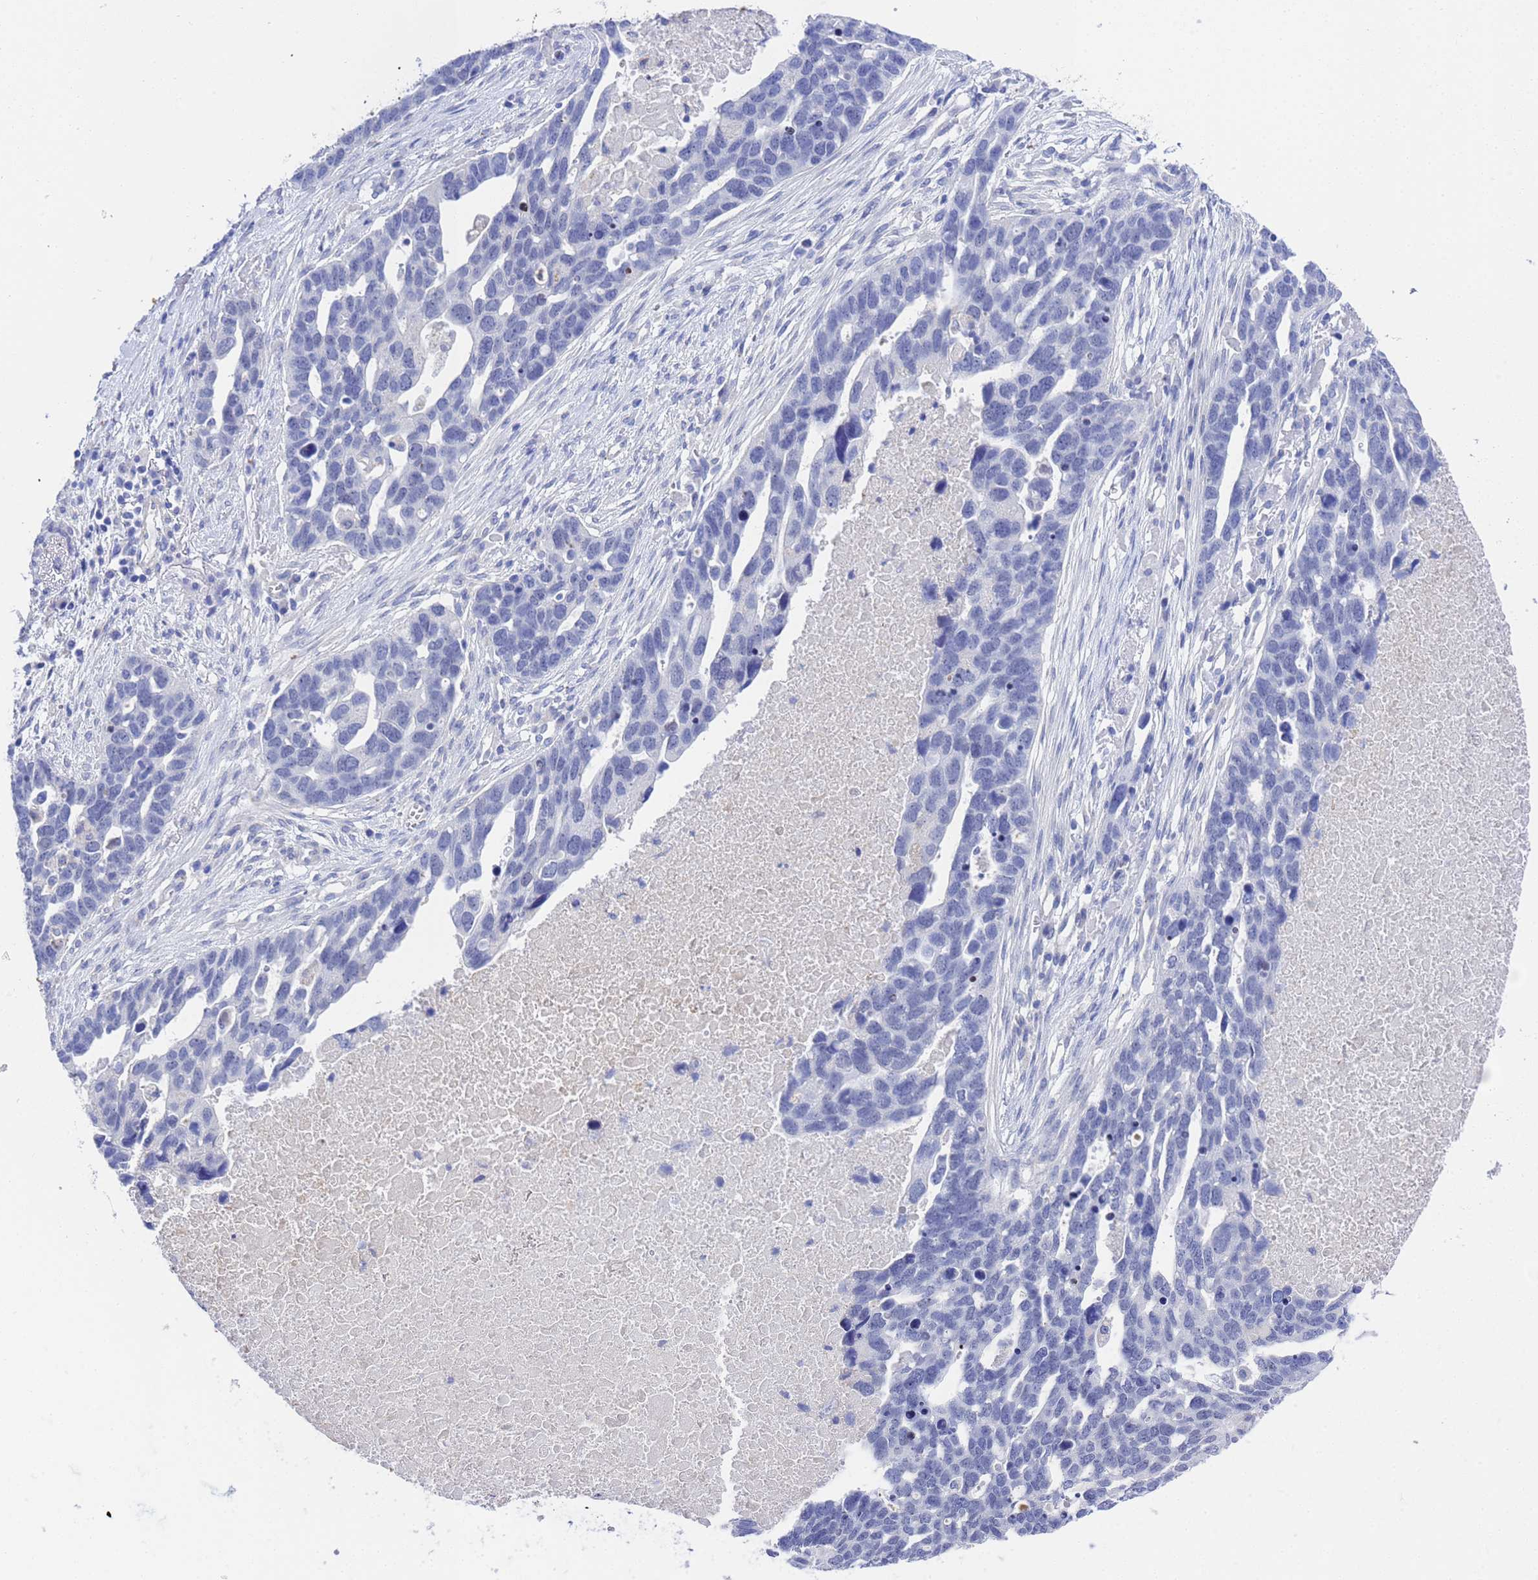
{"staining": {"intensity": "negative", "quantity": "none", "location": "none"}, "tissue": "ovarian cancer", "cell_type": "Tumor cells", "image_type": "cancer", "snomed": [{"axis": "morphology", "description": "Cystadenocarcinoma, serous, NOS"}, {"axis": "topography", "description": "Ovary"}], "caption": "Tumor cells are negative for brown protein staining in serous cystadenocarcinoma (ovarian).", "gene": "ZNF26", "patient": {"sex": "female", "age": 54}}